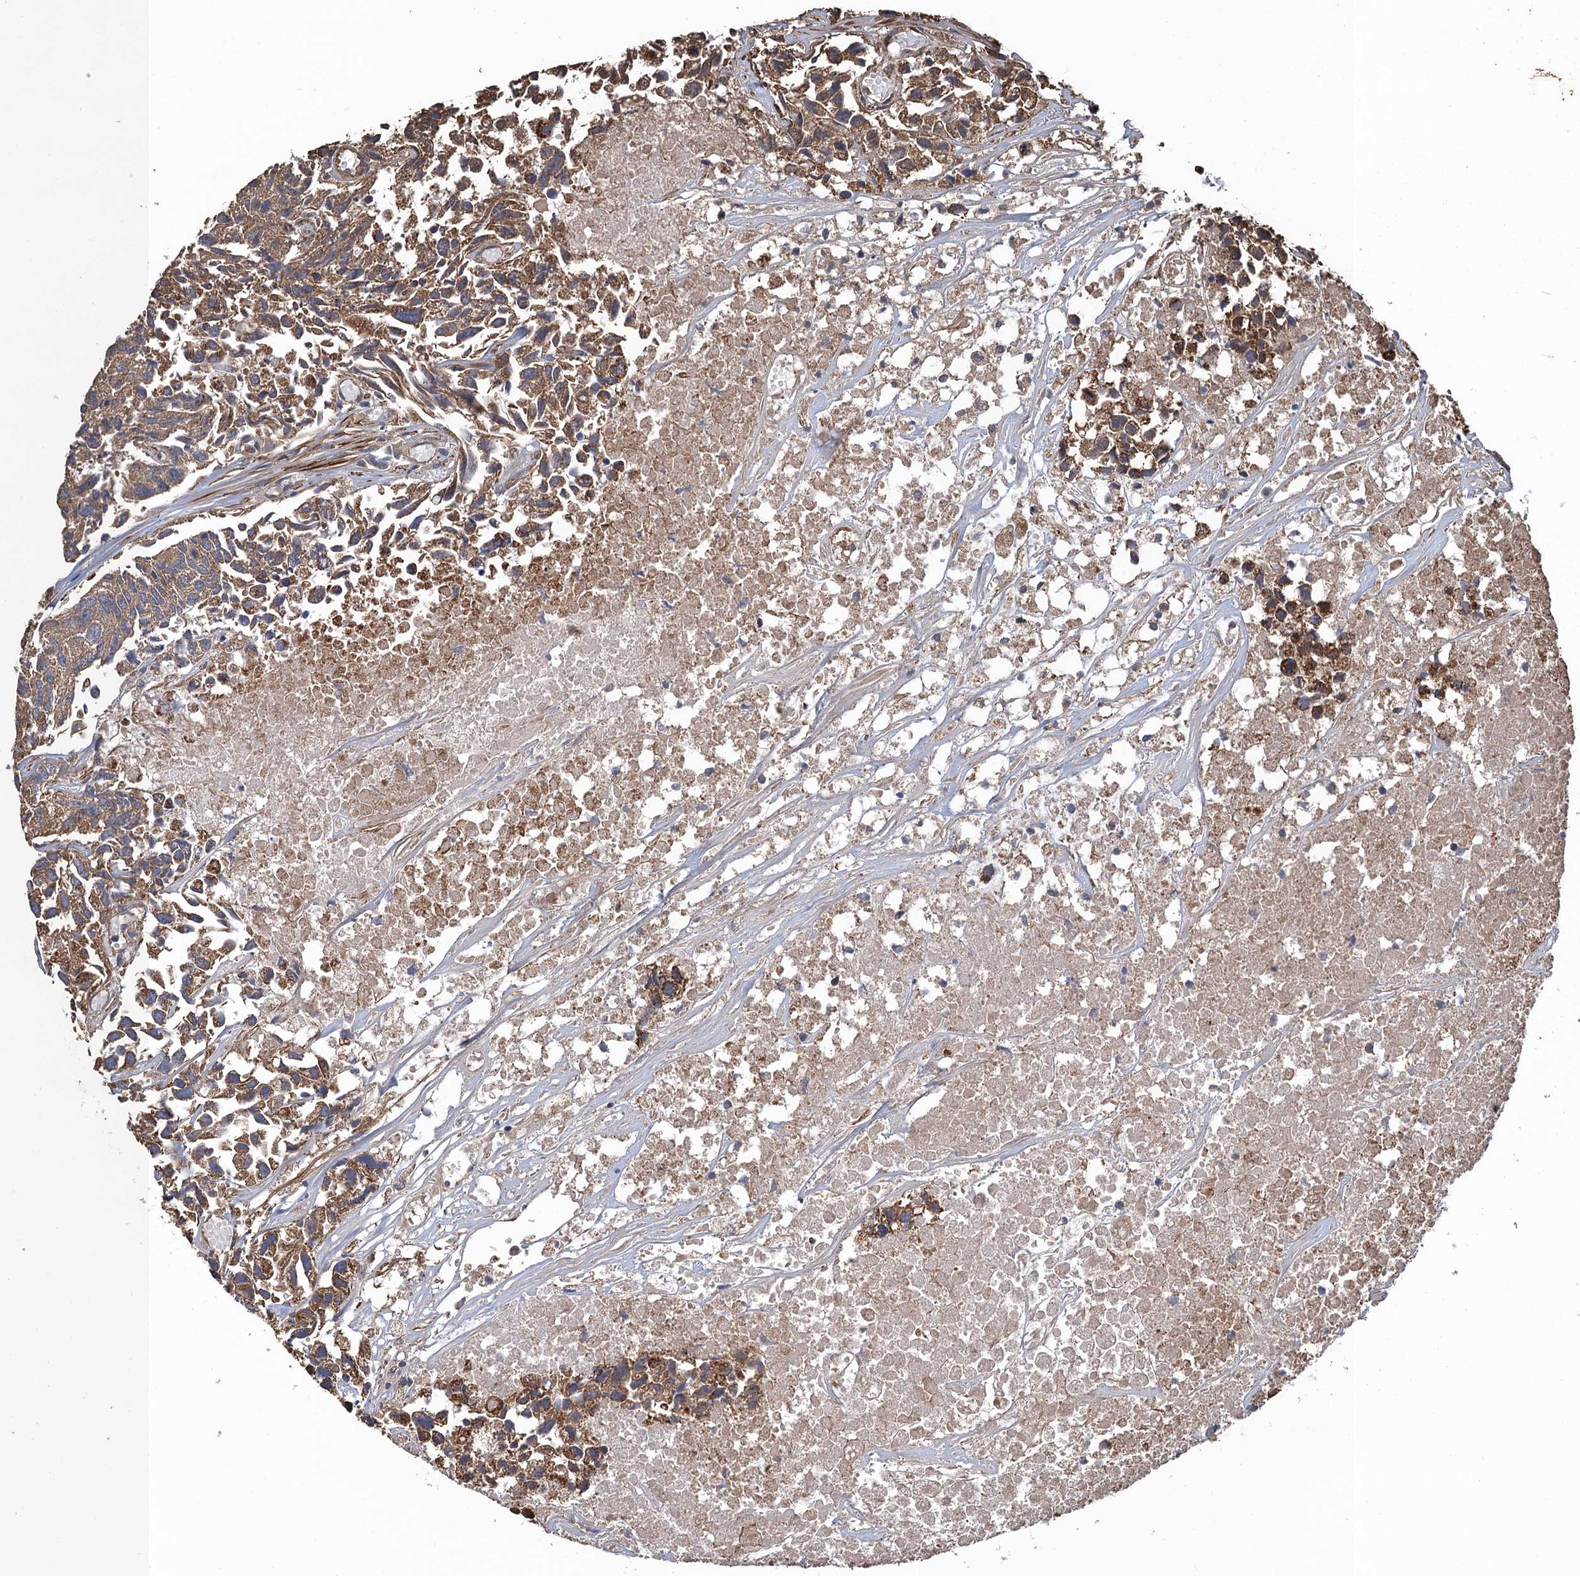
{"staining": {"intensity": "moderate", "quantity": ">75%", "location": "cytoplasmic/membranous"}, "tissue": "urothelial cancer", "cell_type": "Tumor cells", "image_type": "cancer", "snomed": [{"axis": "morphology", "description": "Urothelial carcinoma, High grade"}, {"axis": "topography", "description": "Urinary bladder"}], "caption": "Immunohistochemical staining of human urothelial cancer reveals moderate cytoplasmic/membranous protein expression in about >75% of tumor cells. The staining was performed using DAB to visualize the protein expression in brown, while the nuclei were stained in blue with hematoxylin (Magnification: 20x).", "gene": "PPP4R1", "patient": {"sex": "female", "age": 75}}